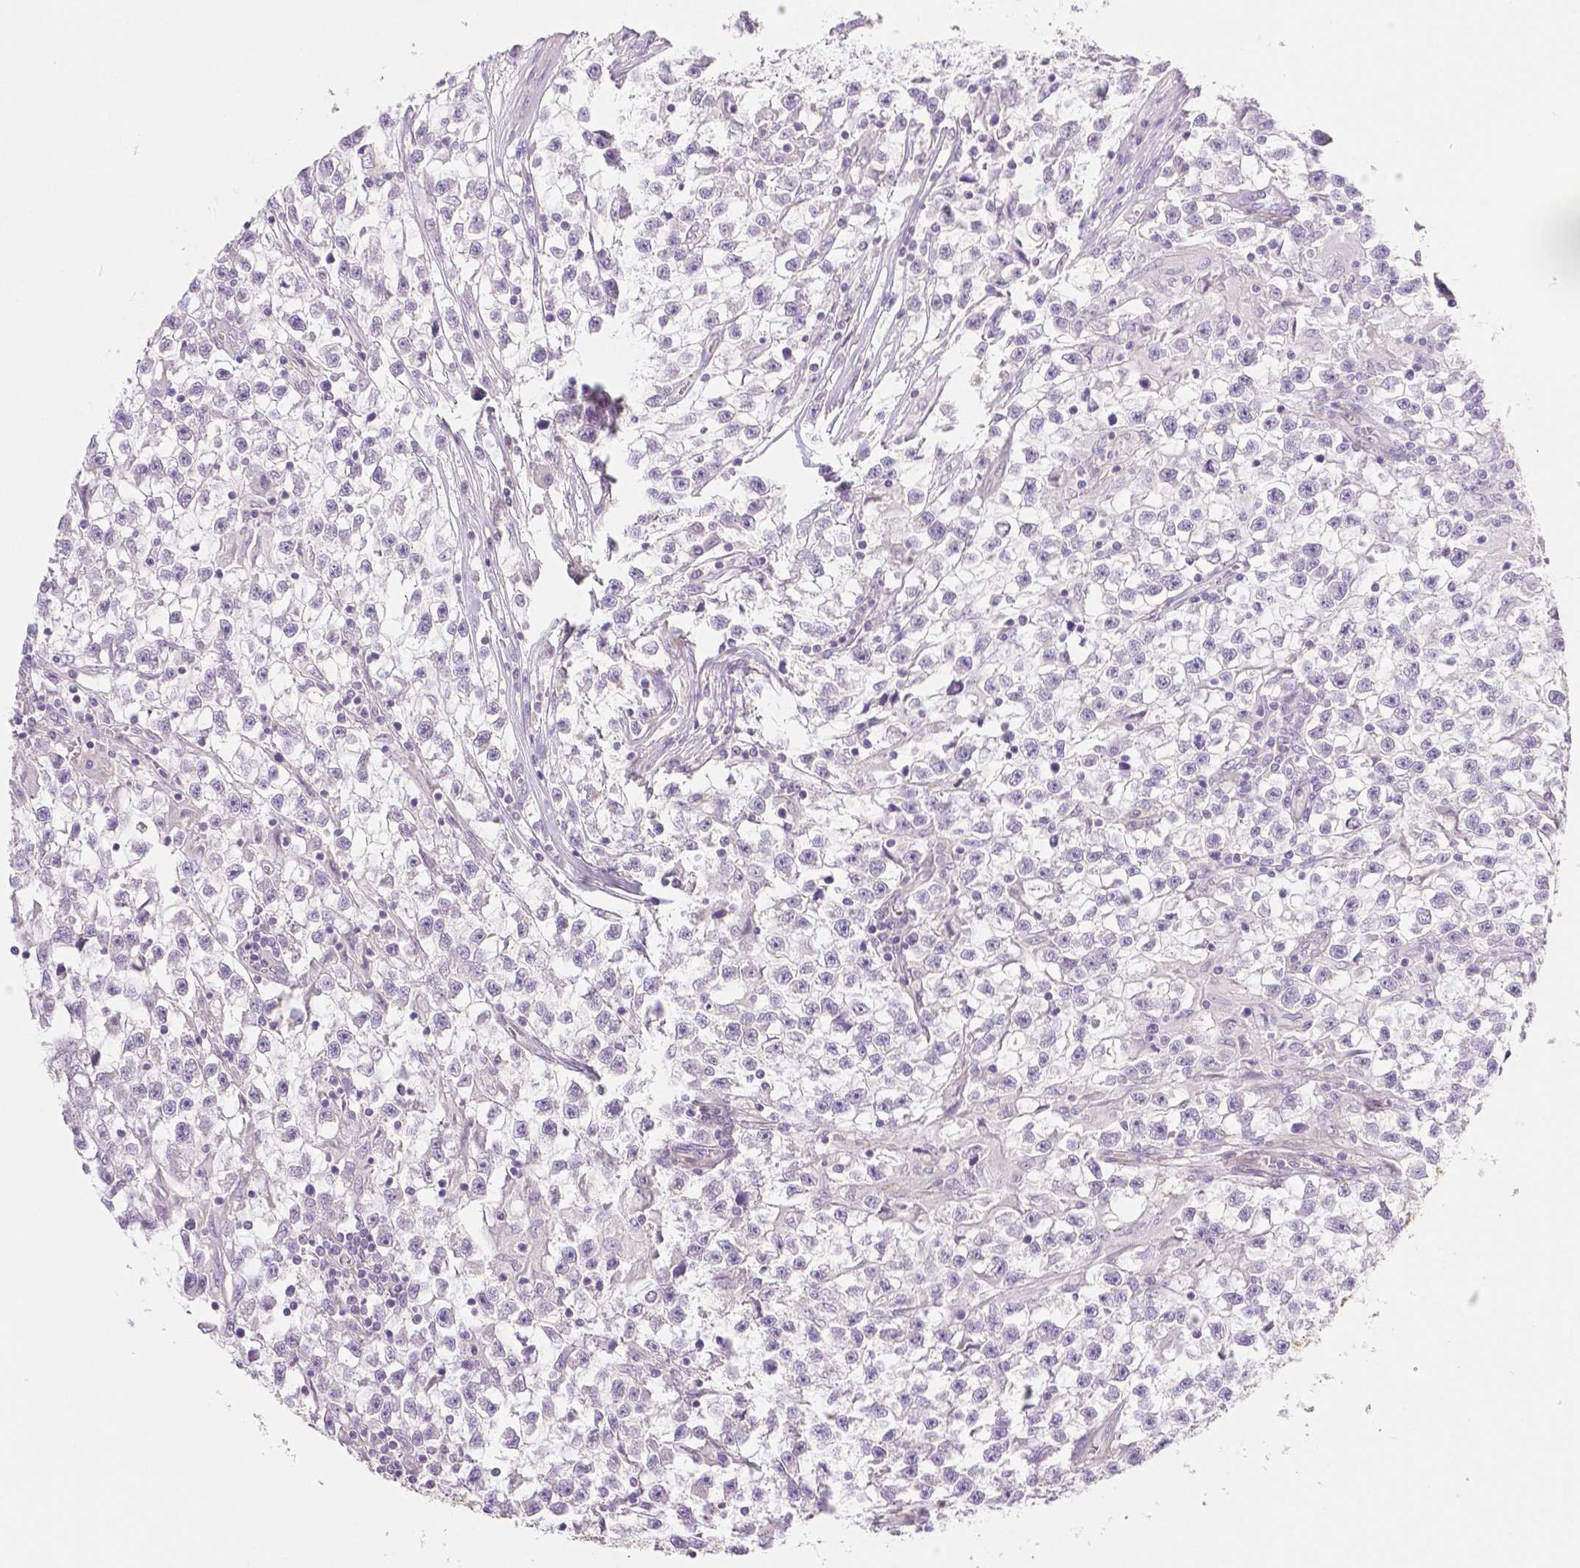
{"staining": {"intensity": "negative", "quantity": "none", "location": "none"}, "tissue": "testis cancer", "cell_type": "Tumor cells", "image_type": "cancer", "snomed": [{"axis": "morphology", "description": "Seminoma, NOS"}, {"axis": "topography", "description": "Testis"}], "caption": "High power microscopy image of an immunohistochemistry micrograph of testis cancer (seminoma), revealing no significant expression in tumor cells. (Immunohistochemistry (ihc), brightfield microscopy, high magnification).", "gene": "THY1", "patient": {"sex": "male", "age": 31}}